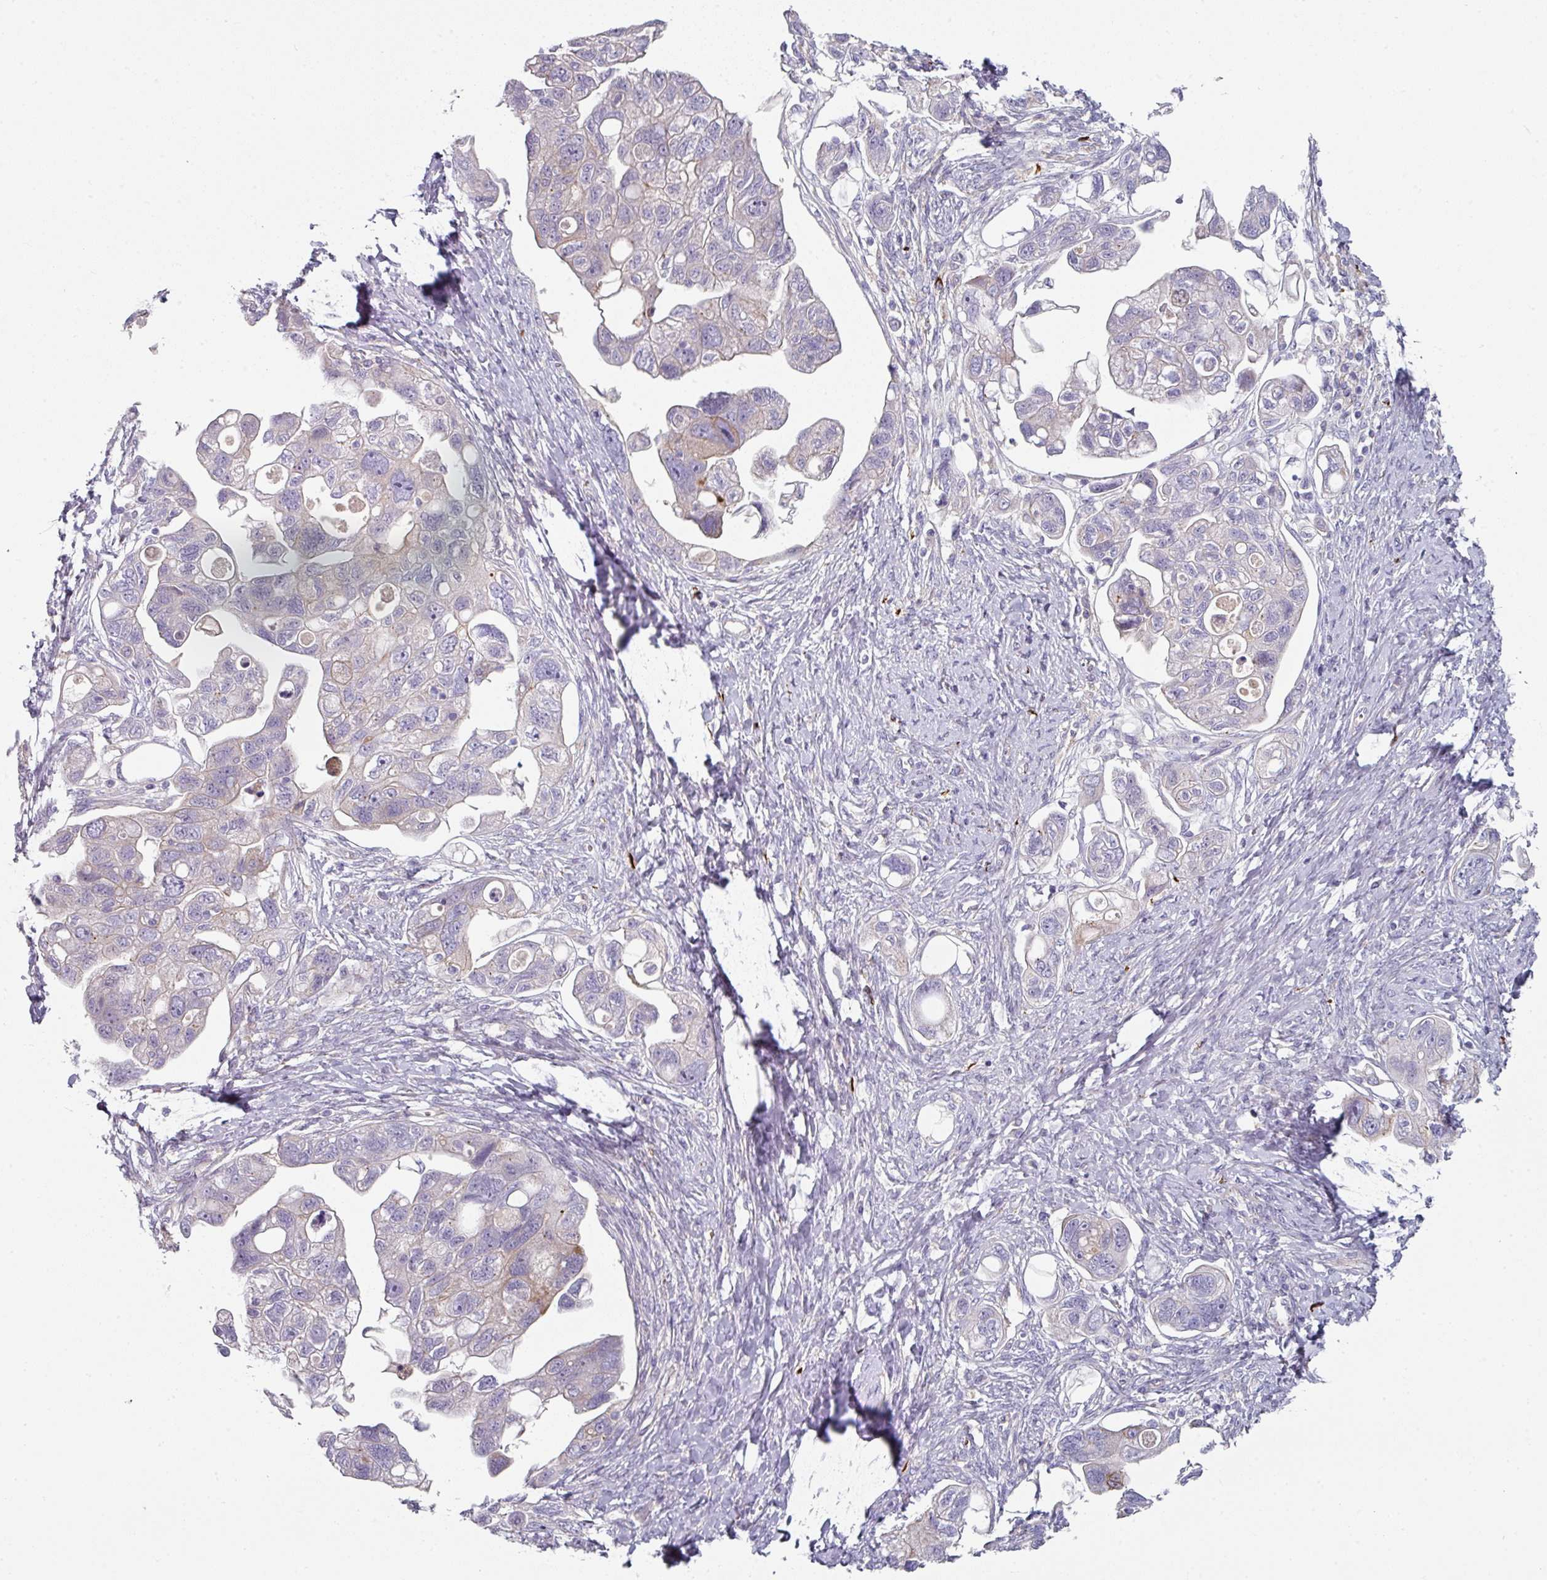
{"staining": {"intensity": "weak", "quantity": "<25%", "location": "cytoplasmic/membranous"}, "tissue": "ovarian cancer", "cell_type": "Tumor cells", "image_type": "cancer", "snomed": [{"axis": "morphology", "description": "Carcinoma, NOS"}, {"axis": "morphology", "description": "Cystadenocarcinoma, serous, NOS"}, {"axis": "topography", "description": "Ovary"}], "caption": "Ovarian cancer stained for a protein using IHC reveals no positivity tumor cells.", "gene": "WSB2", "patient": {"sex": "female", "age": 69}}